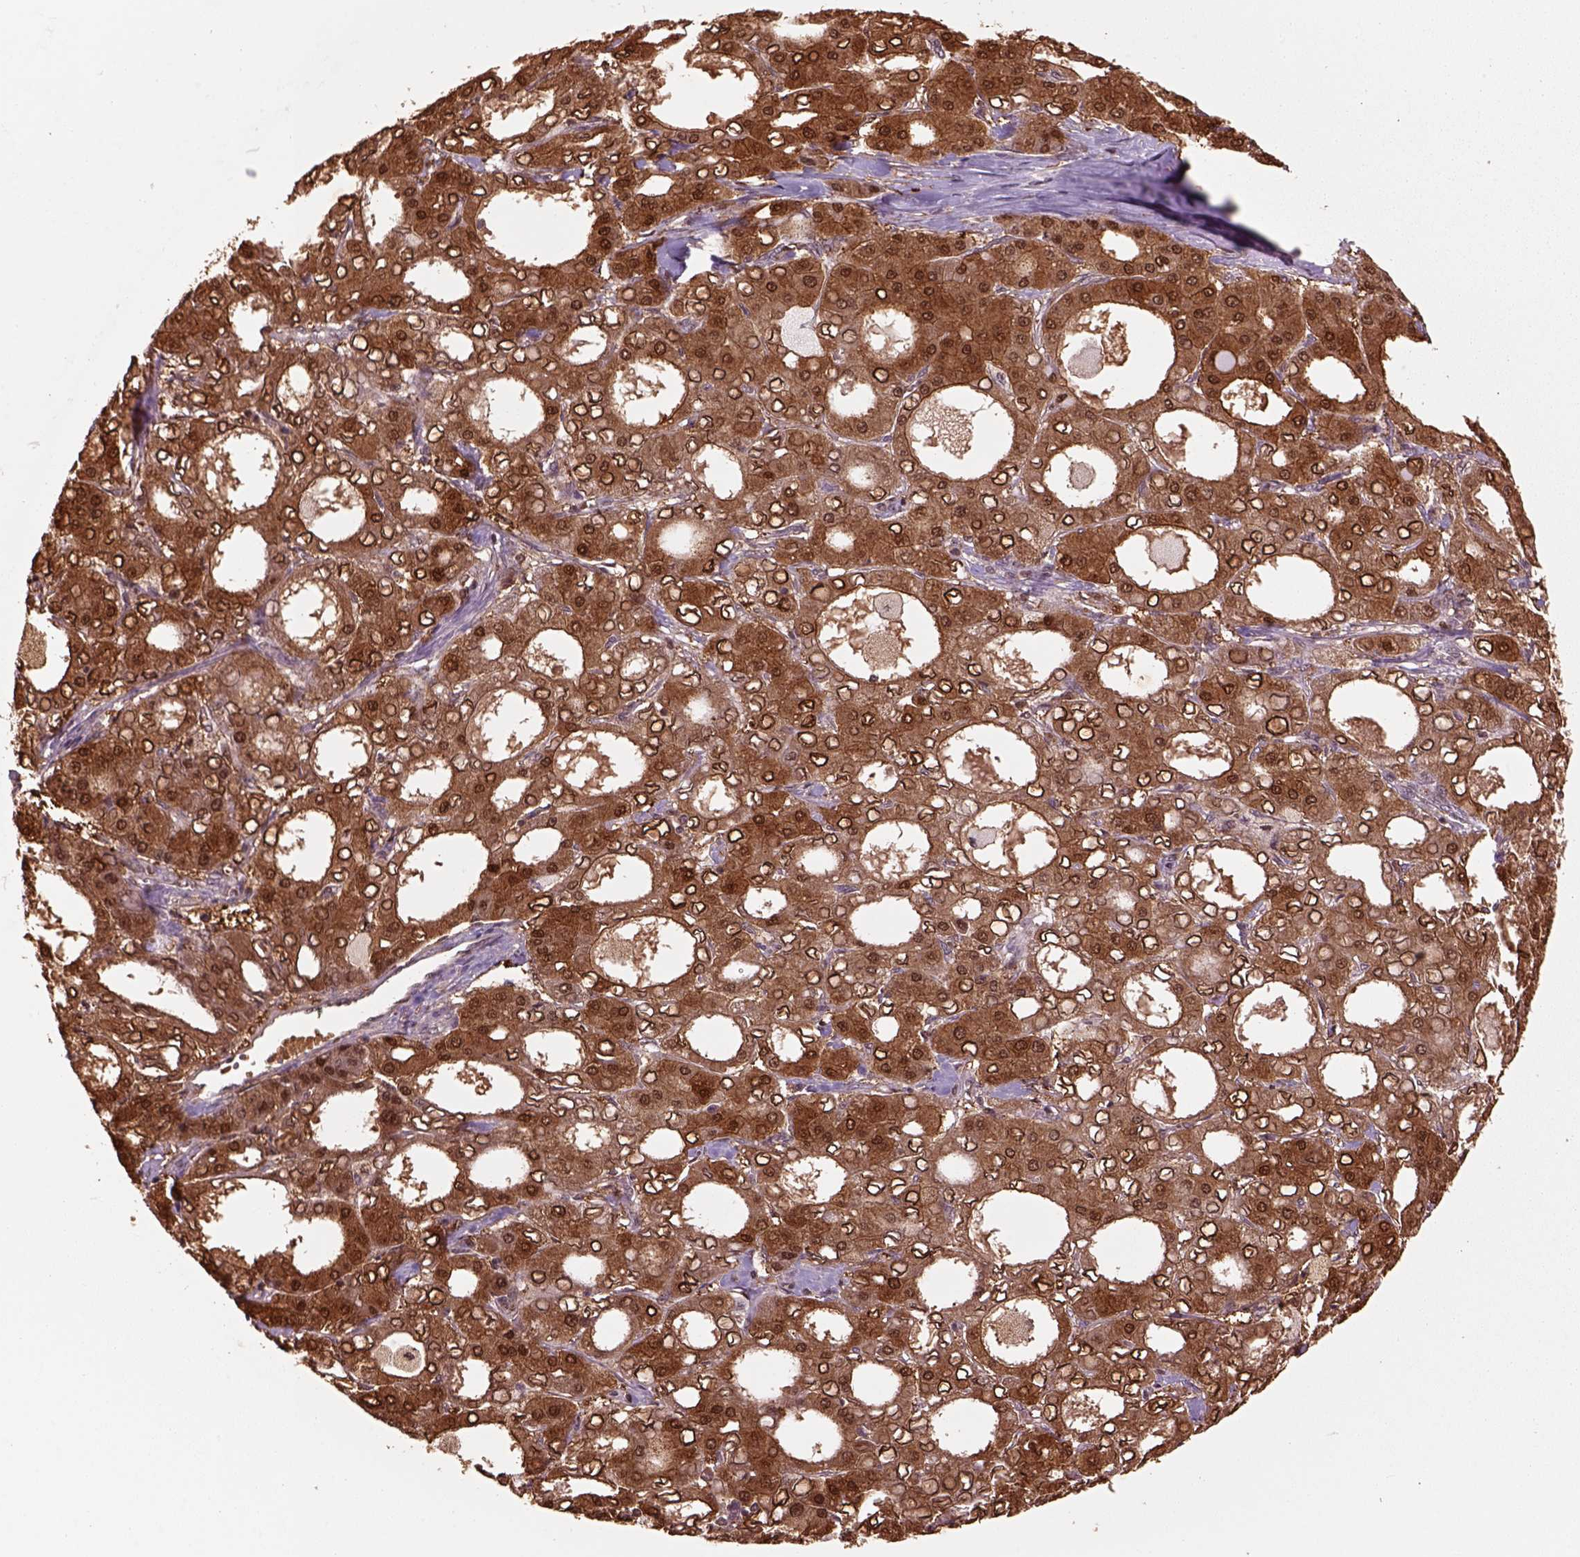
{"staining": {"intensity": "strong", "quantity": ">75%", "location": "cytoplasmic/membranous,nuclear"}, "tissue": "liver cancer", "cell_type": "Tumor cells", "image_type": "cancer", "snomed": [{"axis": "morphology", "description": "Carcinoma, Hepatocellular, NOS"}, {"axis": "topography", "description": "Liver"}], "caption": "Immunohistochemistry histopathology image of neoplastic tissue: human liver hepatocellular carcinoma stained using immunohistochemistry (IHC) demonstrates high levels of strong protein expression localized specifically in the cytoplasmic/membranous and nuclear of tumor cells, appearing as a cytoplasmic/membranous and nuclear brown color.", "gene": "GOT1", "patient": {"sex": "male", "age": 65}}